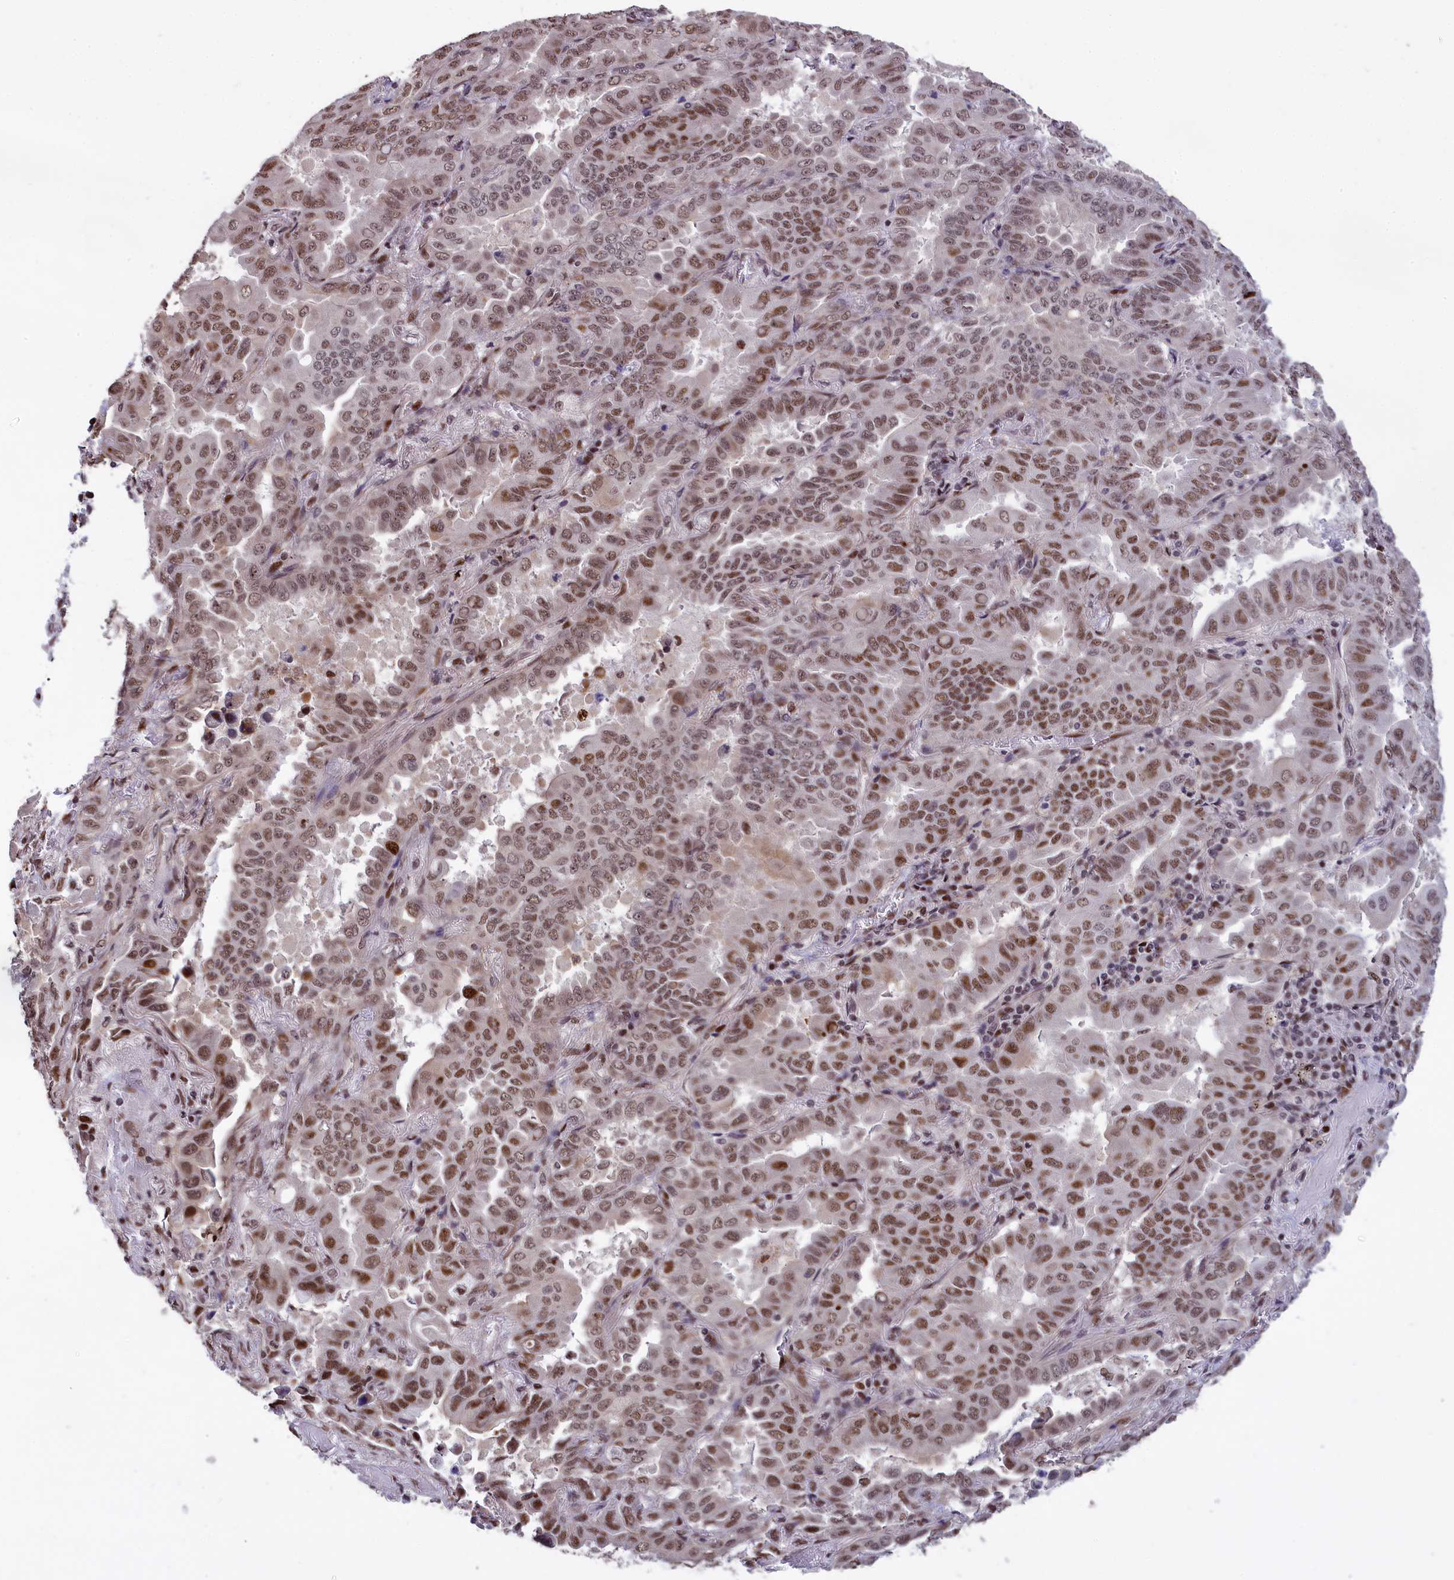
{"staining": {"intensity": "moderate", "quantity": ">75%", "location": "nuclear"}, "tissue": "lung cancer", "cell_type": "Tumor cells", "image_type": "cancer", "snomed": [{"axis": "morphology", "description": "Adenocarcinoma, NOS"}, {"axis": "topography", "description": "Lung"}], "caption": "IHC (DAB) staining of lung adenocarcinoma reveals moderate nuclear protein staining in about >75% of tumor cells.", "gene": "RELB", "patient": {"sex": "male", "age": 64}}